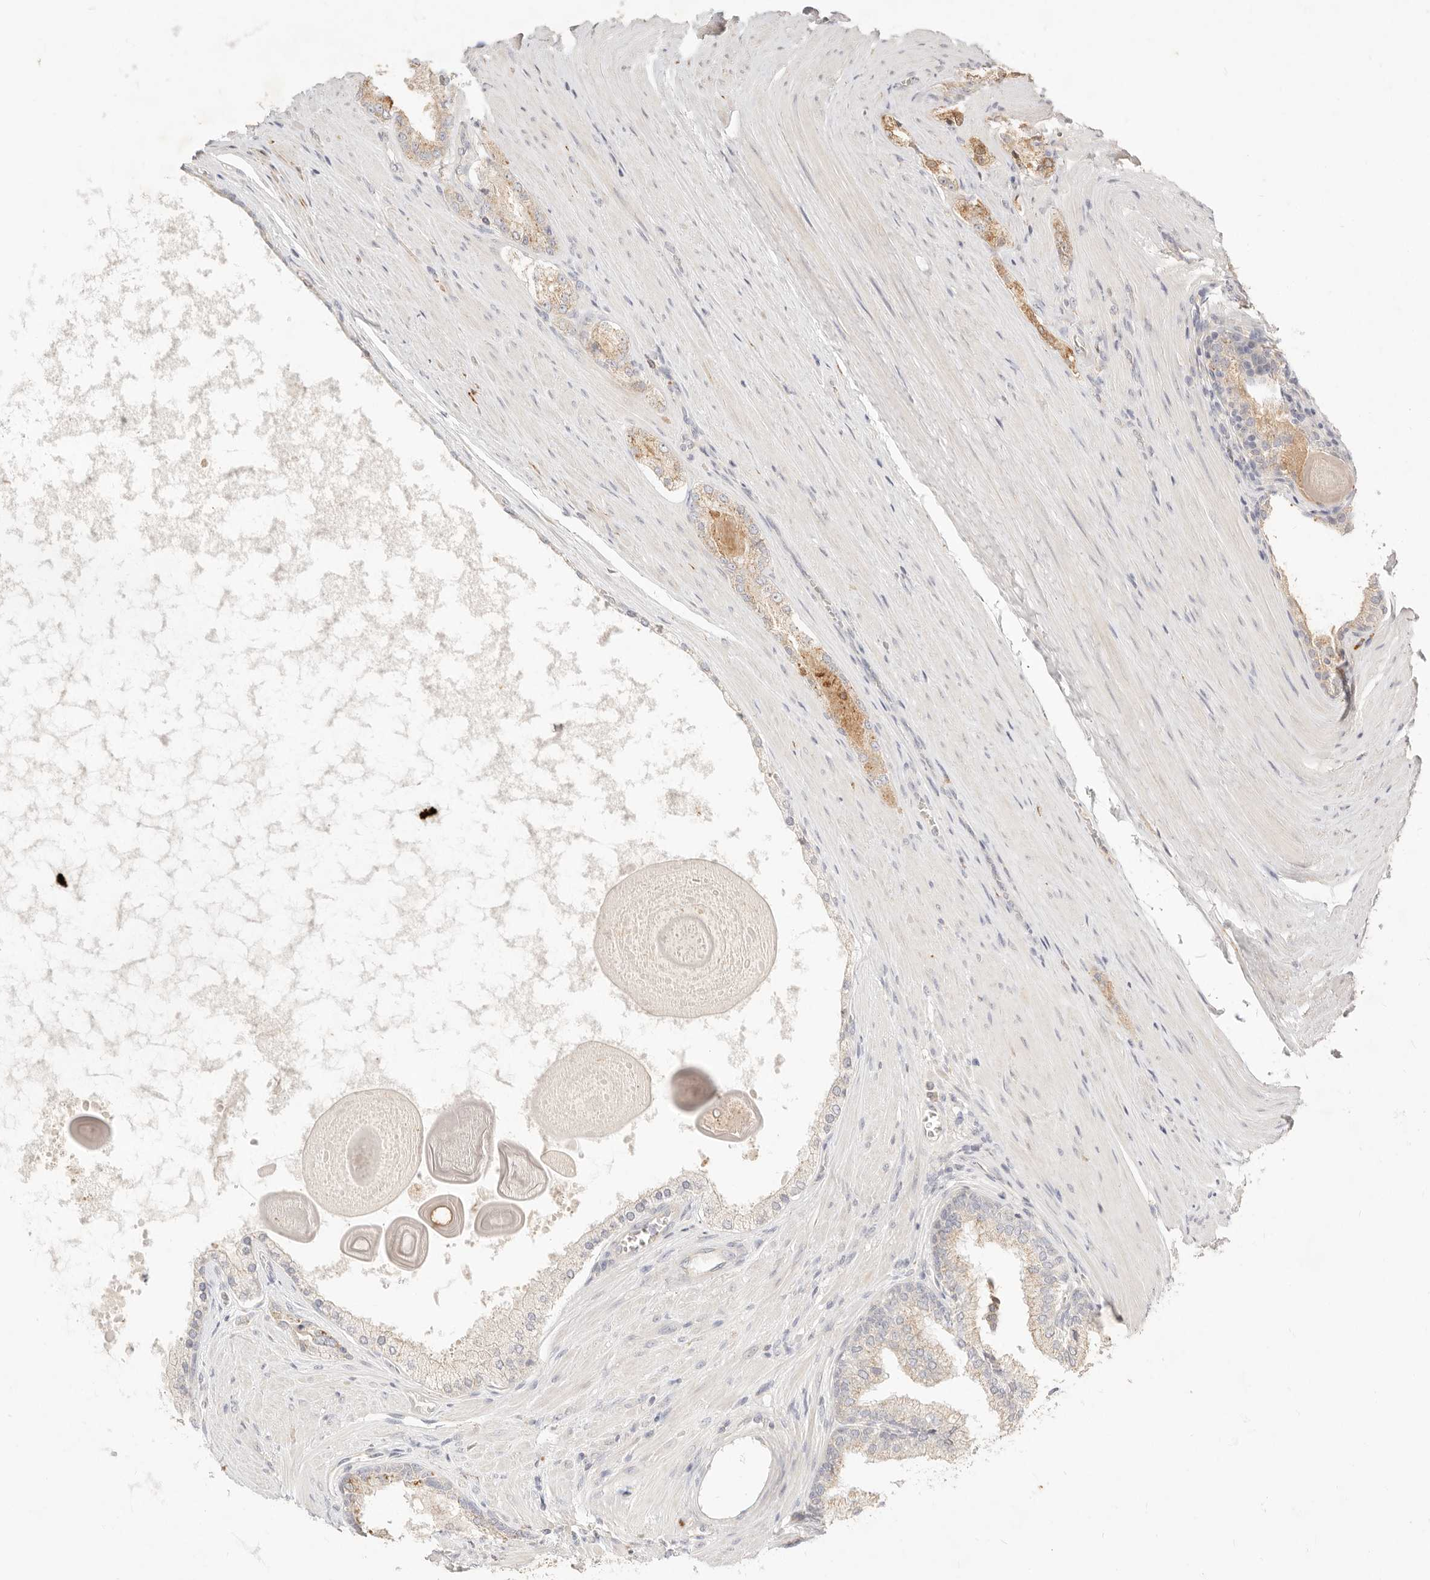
{"staining": {"intensity": "moderate", "quantity": "25%-75%", "location": "cytoplasmic/membranous"}, "tissue": "prostate cancer", "cell_type": "Tumor cells", "image_type": "cancer", "snomed": [{"axis": "morphology", "description": "Adenocarcinoma, High grade"}, {"axis": "topography", "description": "Prostate"}], "caption": "DAB (3,3'-diaminobenzidine) immunohistochemical staining of prostate cancer demonstrates moderate cytoplasmic/membranous protein expression in about 25%-75% of tumor cells. (DAB (3,3'-diaminobenzidine) IHC with brightfield microscopy, high magnification).", "gene": "ACOX1", "patient": {"sex": "male", "age": 60}}